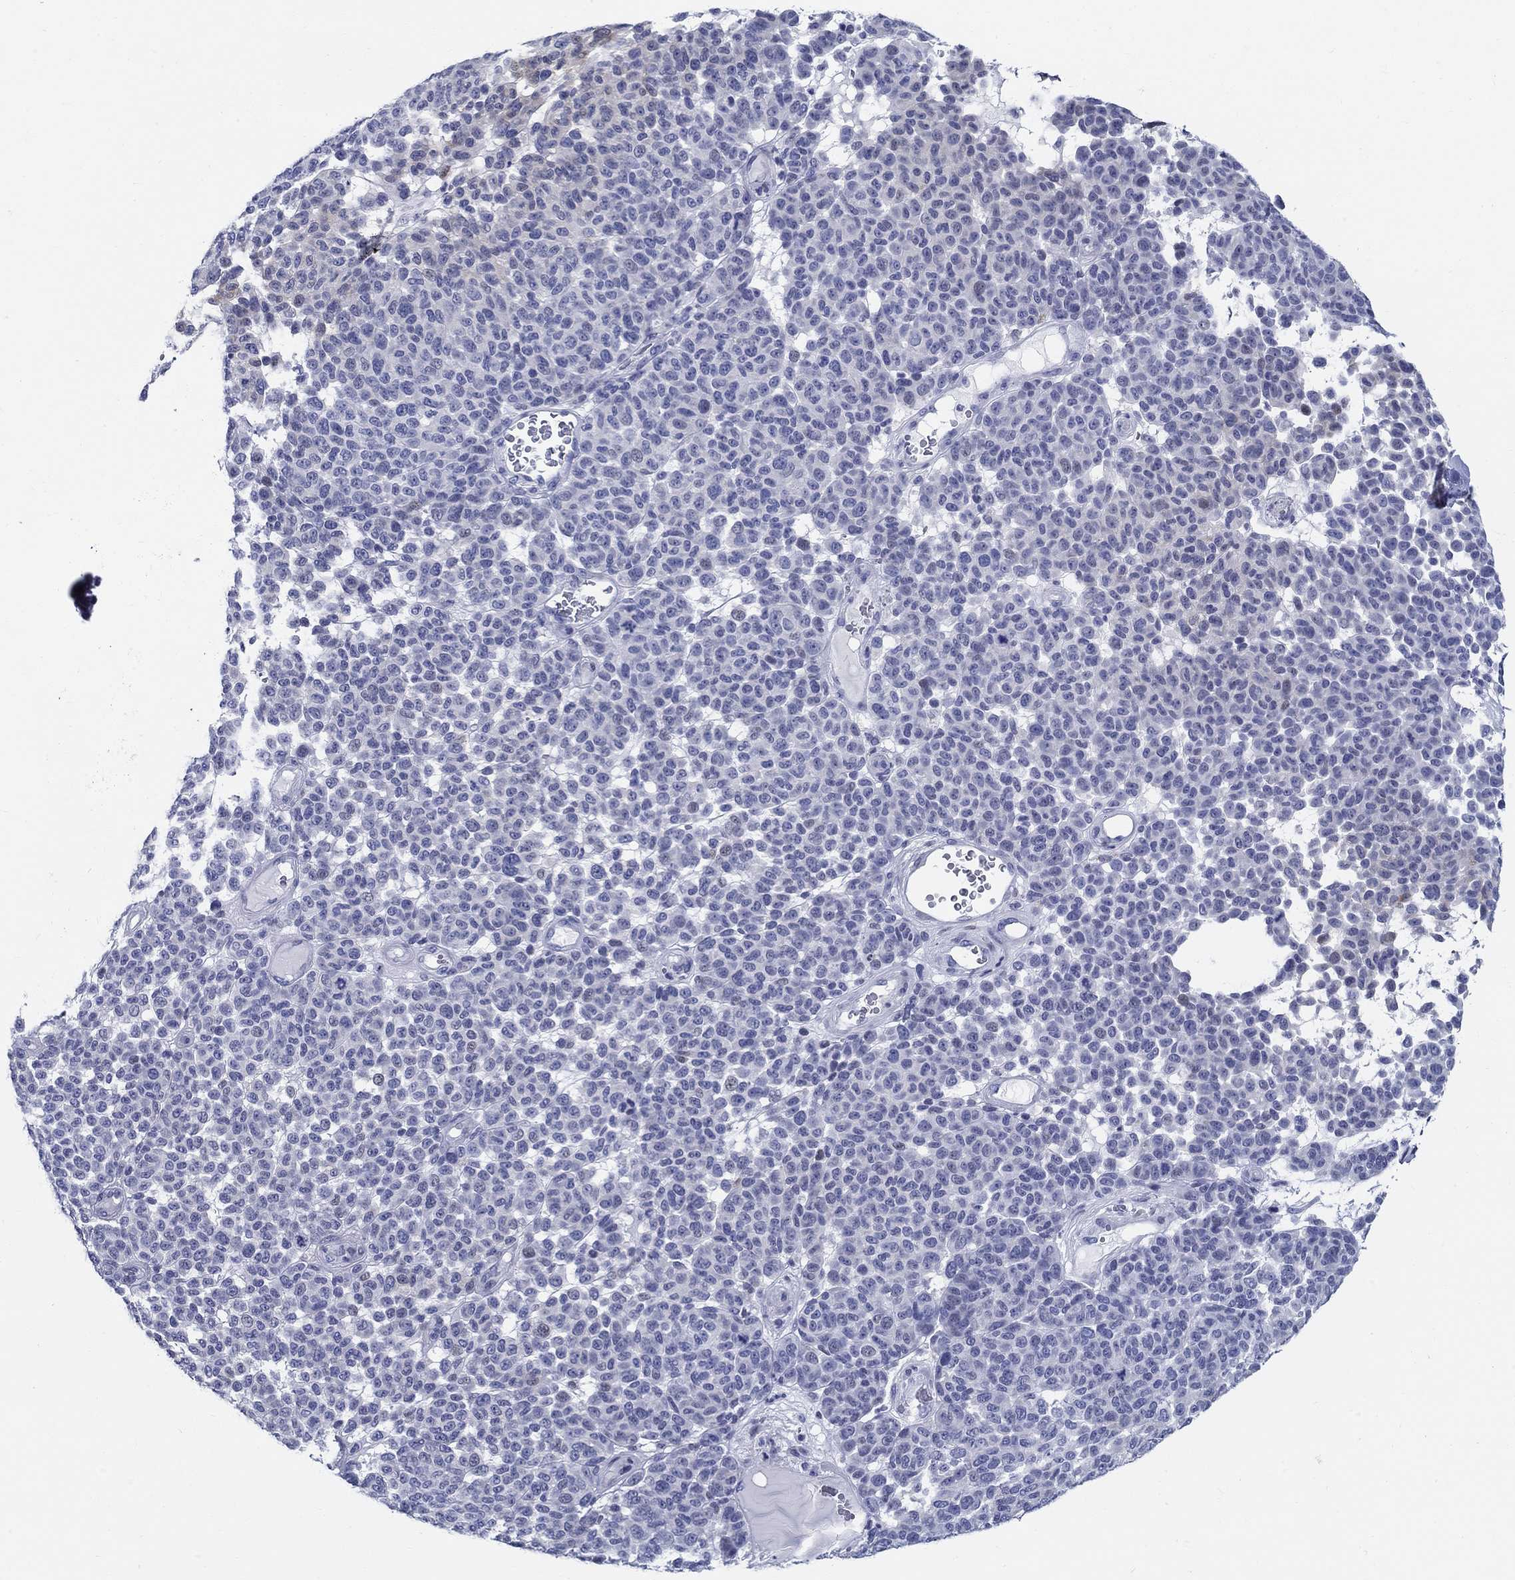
{"staining": {"intensity": "weak", "quantity": "<25%", "location": "cytoplasmic/membranous"}, "tissue": "melanoma", "cell_type": "Tumor cells", "image_type": "cancer", "snomed": [{"axis": "morphology", "description": "Malignant melanoma, NOS"}, {"axis": "topography", "description": "Skin"}], "caption": "A high-resolution photomicrograph shows immunohistochemistry (IHC) staining of melanoma, which shows no significant expression in tumor cells. (Immunohistochemistry (ihc), brightfield microscopy, high magnification).", "gene": "CRYGS", "patient": {"sex": "male", "age": 59}}